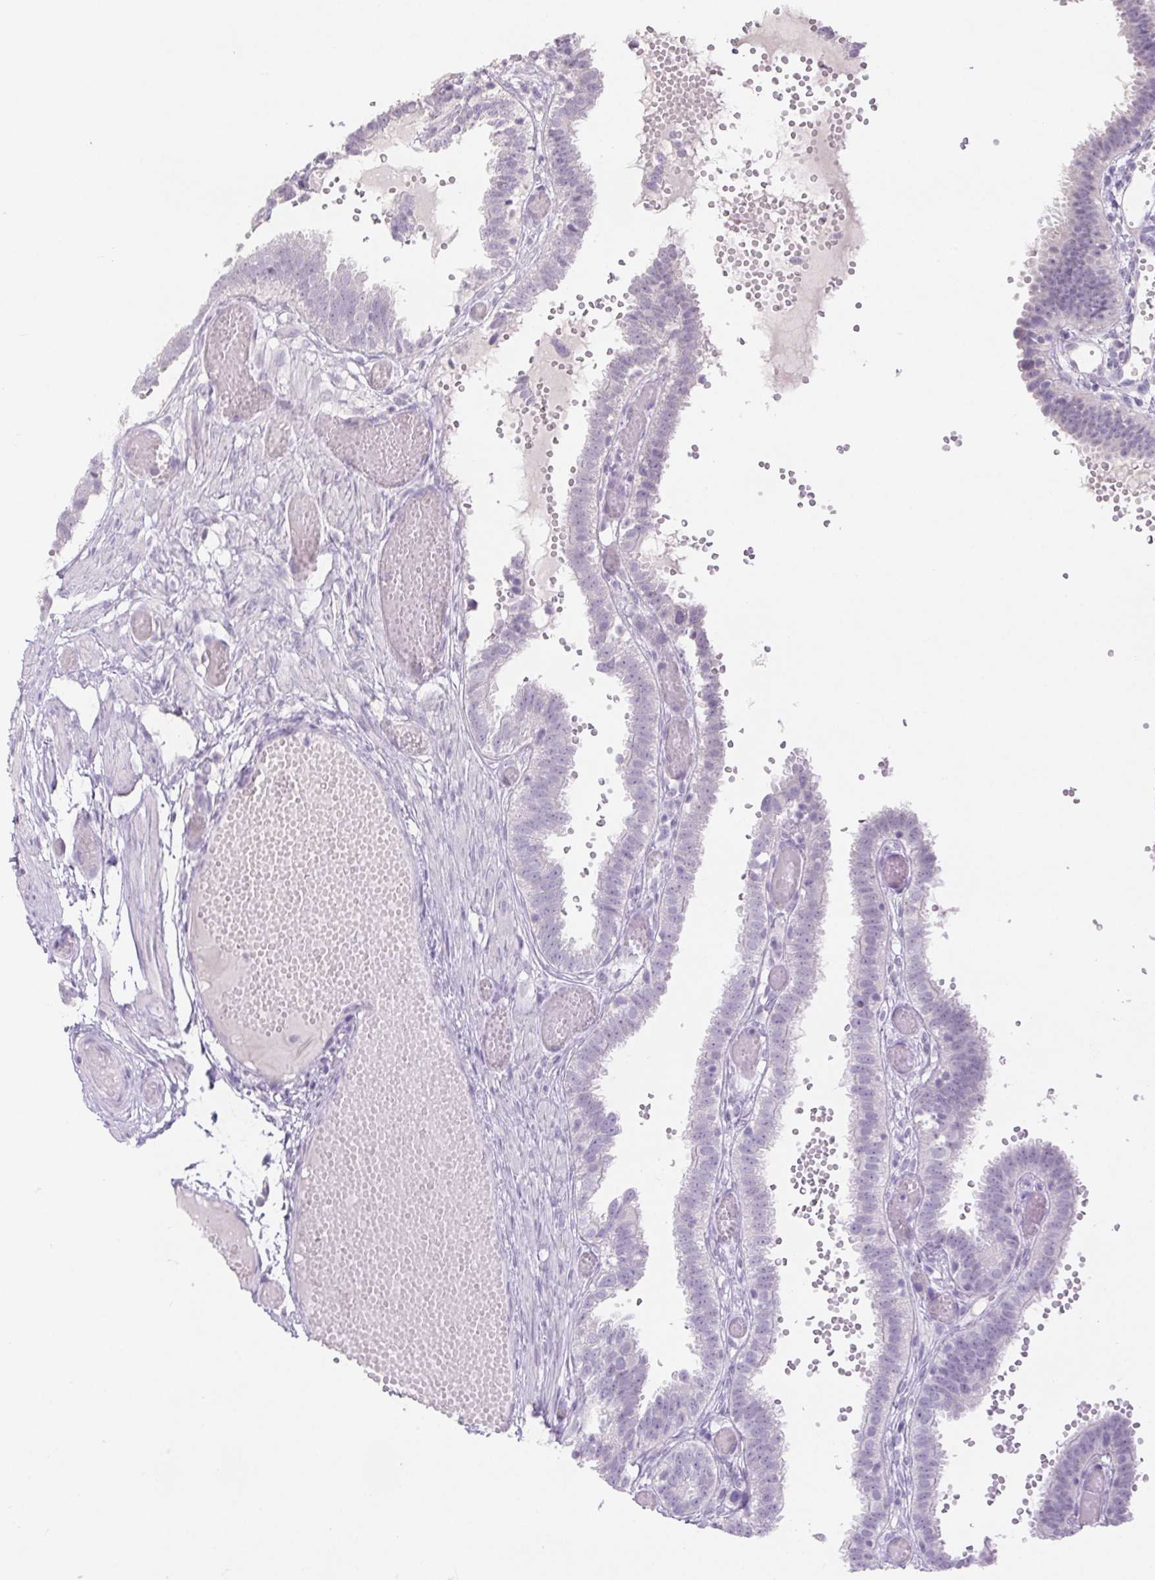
{"staining": {"intensity": "negative", "quantity": "none", "location": "none"}, "tissue": "fallopian tube", "cell_type": "Glandular cells", "image_type": "normal", "snomed": [{"axis": "morphology", "description": "Normal tissue, NOS"}, {"axis": "topography", "description": "Fallopian tube"}], "caption": "Immunohistochemistry of unremarkable human fallopian tube reveals no expression in glandular cells.", "gene": "PI3", "patient": {"sex": "female", "age": 37}}